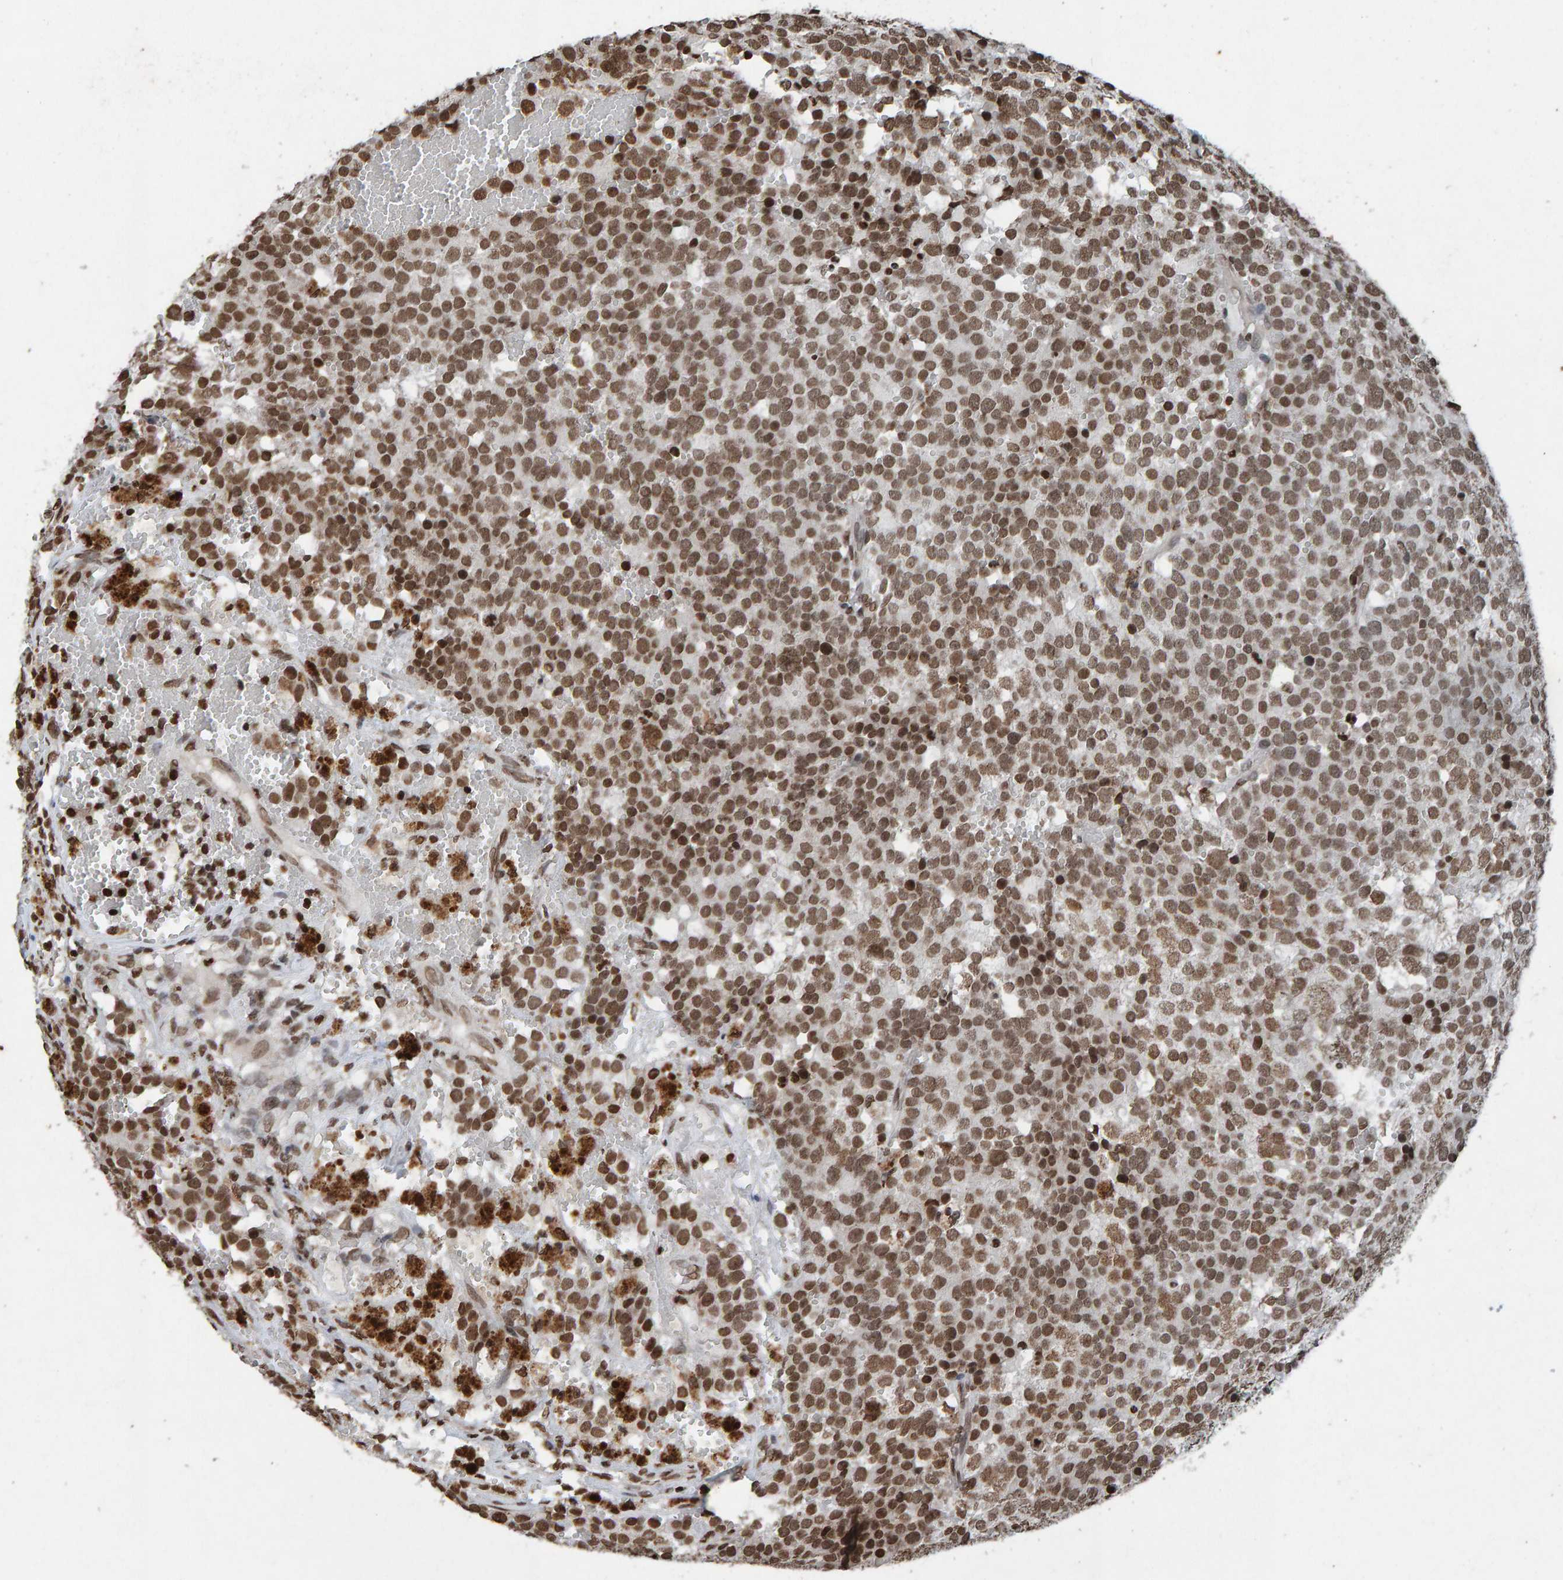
{"staining": {"intensity": "moderate", "quantity": ">75%", "location": "nuclear"}, "tissue": "testis cancer", "cell_type": "Tumor cells", "image_type": "cancer", "snomed": [{"axis": "morphology", "description": "Seminoma, NOS"}, {"axis": "topography", "description": "Testis"}], "caption": "Immunohistochemistry of human seminoma (testis) shows medium levels of moderate nuclear staining in approximately >75% of tumor cells. The protein is stained brown, and the nuclei are stained in blue (DAB IHC with brightfield microscopy, high magnification).", "gene": "H2AZ1", "patient": {"sex": "male", "age": 71}}